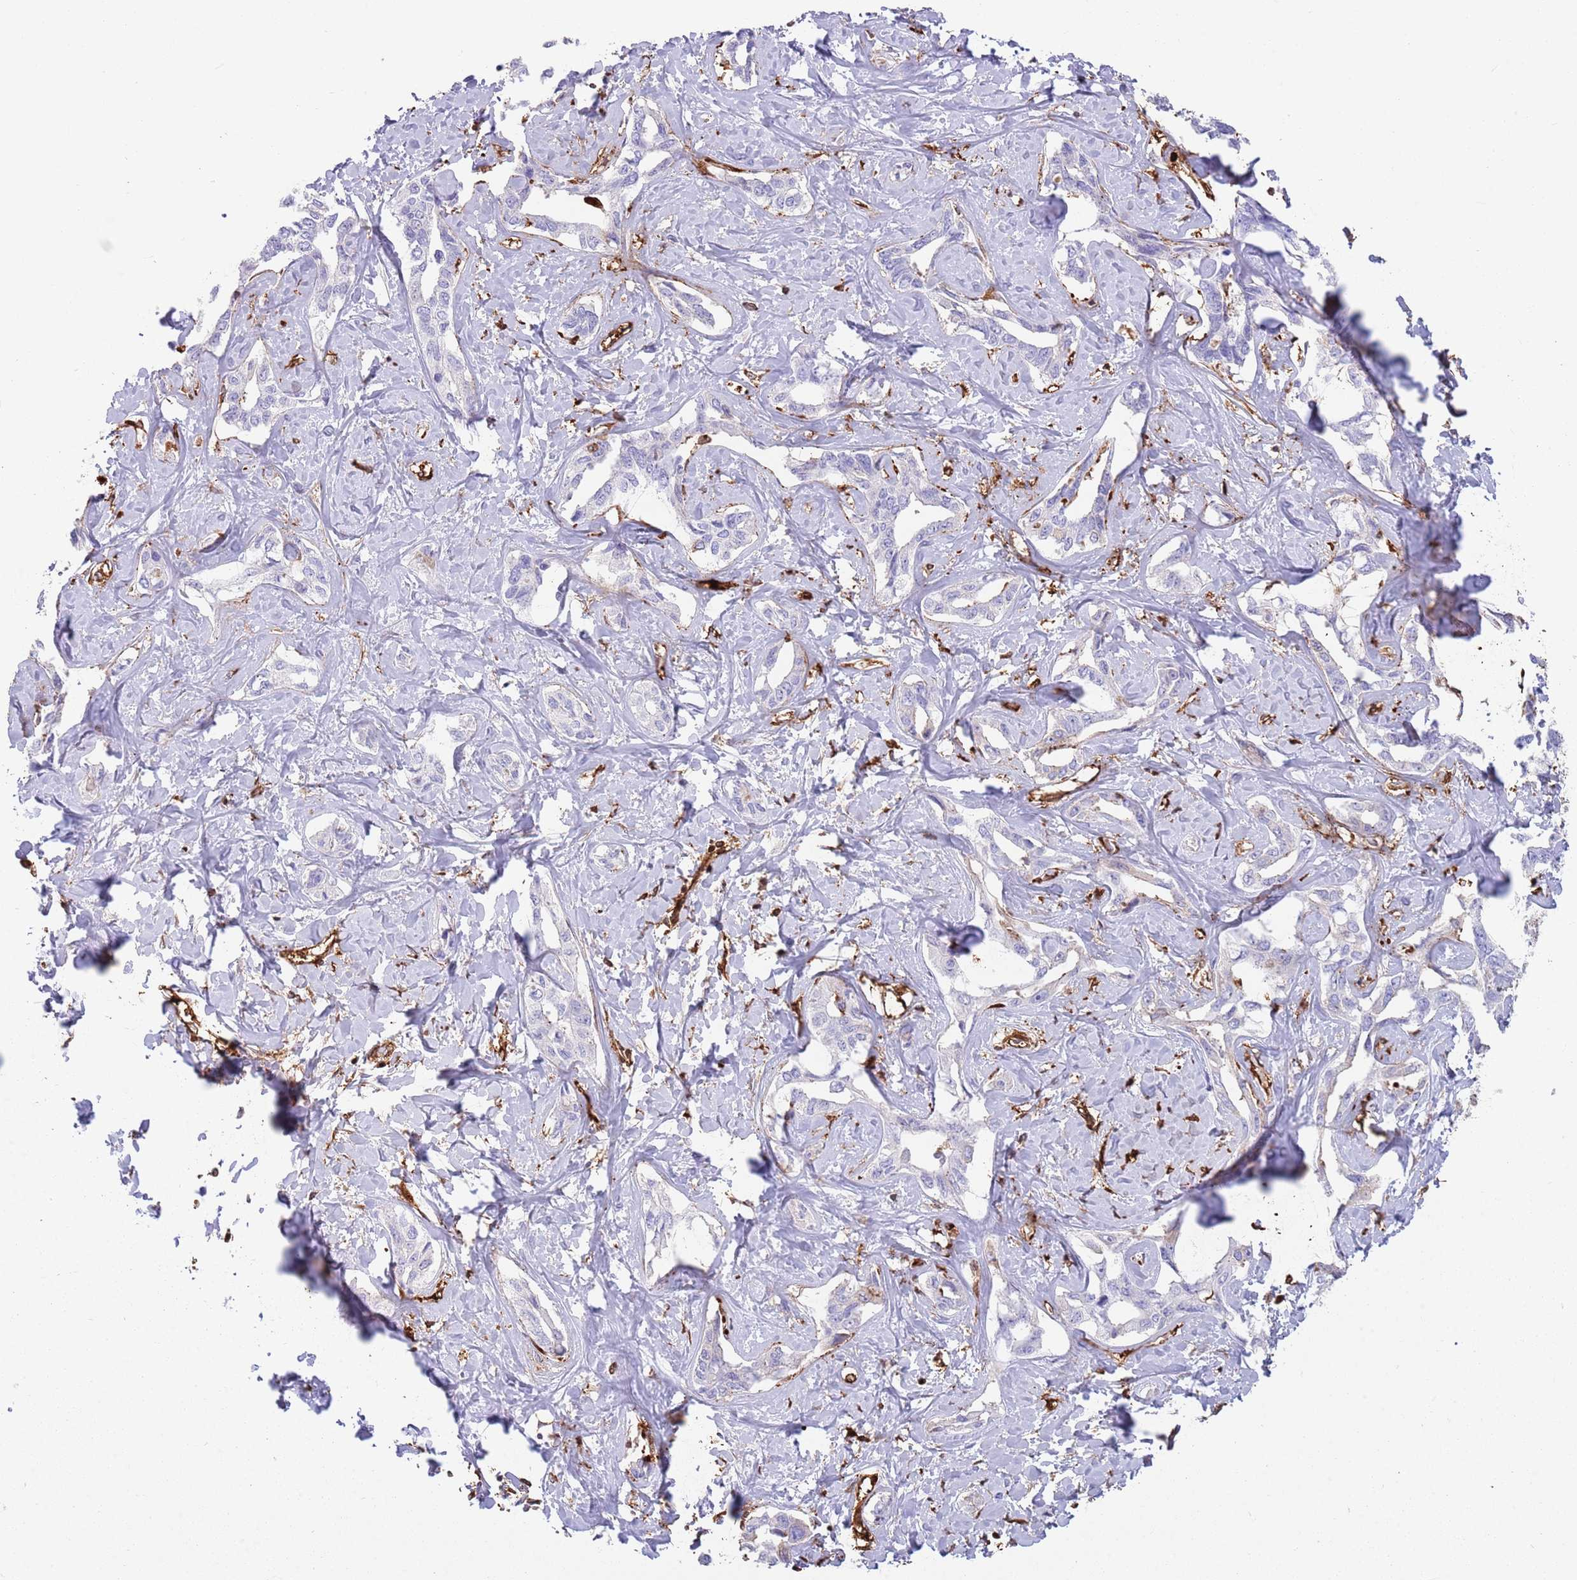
{"staining": {"intensity": "weak", "quantity": "25%-75%", "location": "cytoplasmic/membranous"}, "tissue": "liver cancer", "cell_type": "Tumor cells", "image_type": "cancer", "snomed": [{"axis": "morphology", "description": "Cholangiocarcinoma"}, {"axis": "topography", "description": "Liver"}], "caption": "High-power microscopy captured an IHC image of liver cancer, revealing weak cytoplasmic/membranous positivity in approximately 25%-75% of tumor cells.", "gene": "KBTBD7", "patient": {"sex": "male", "age": 59}}